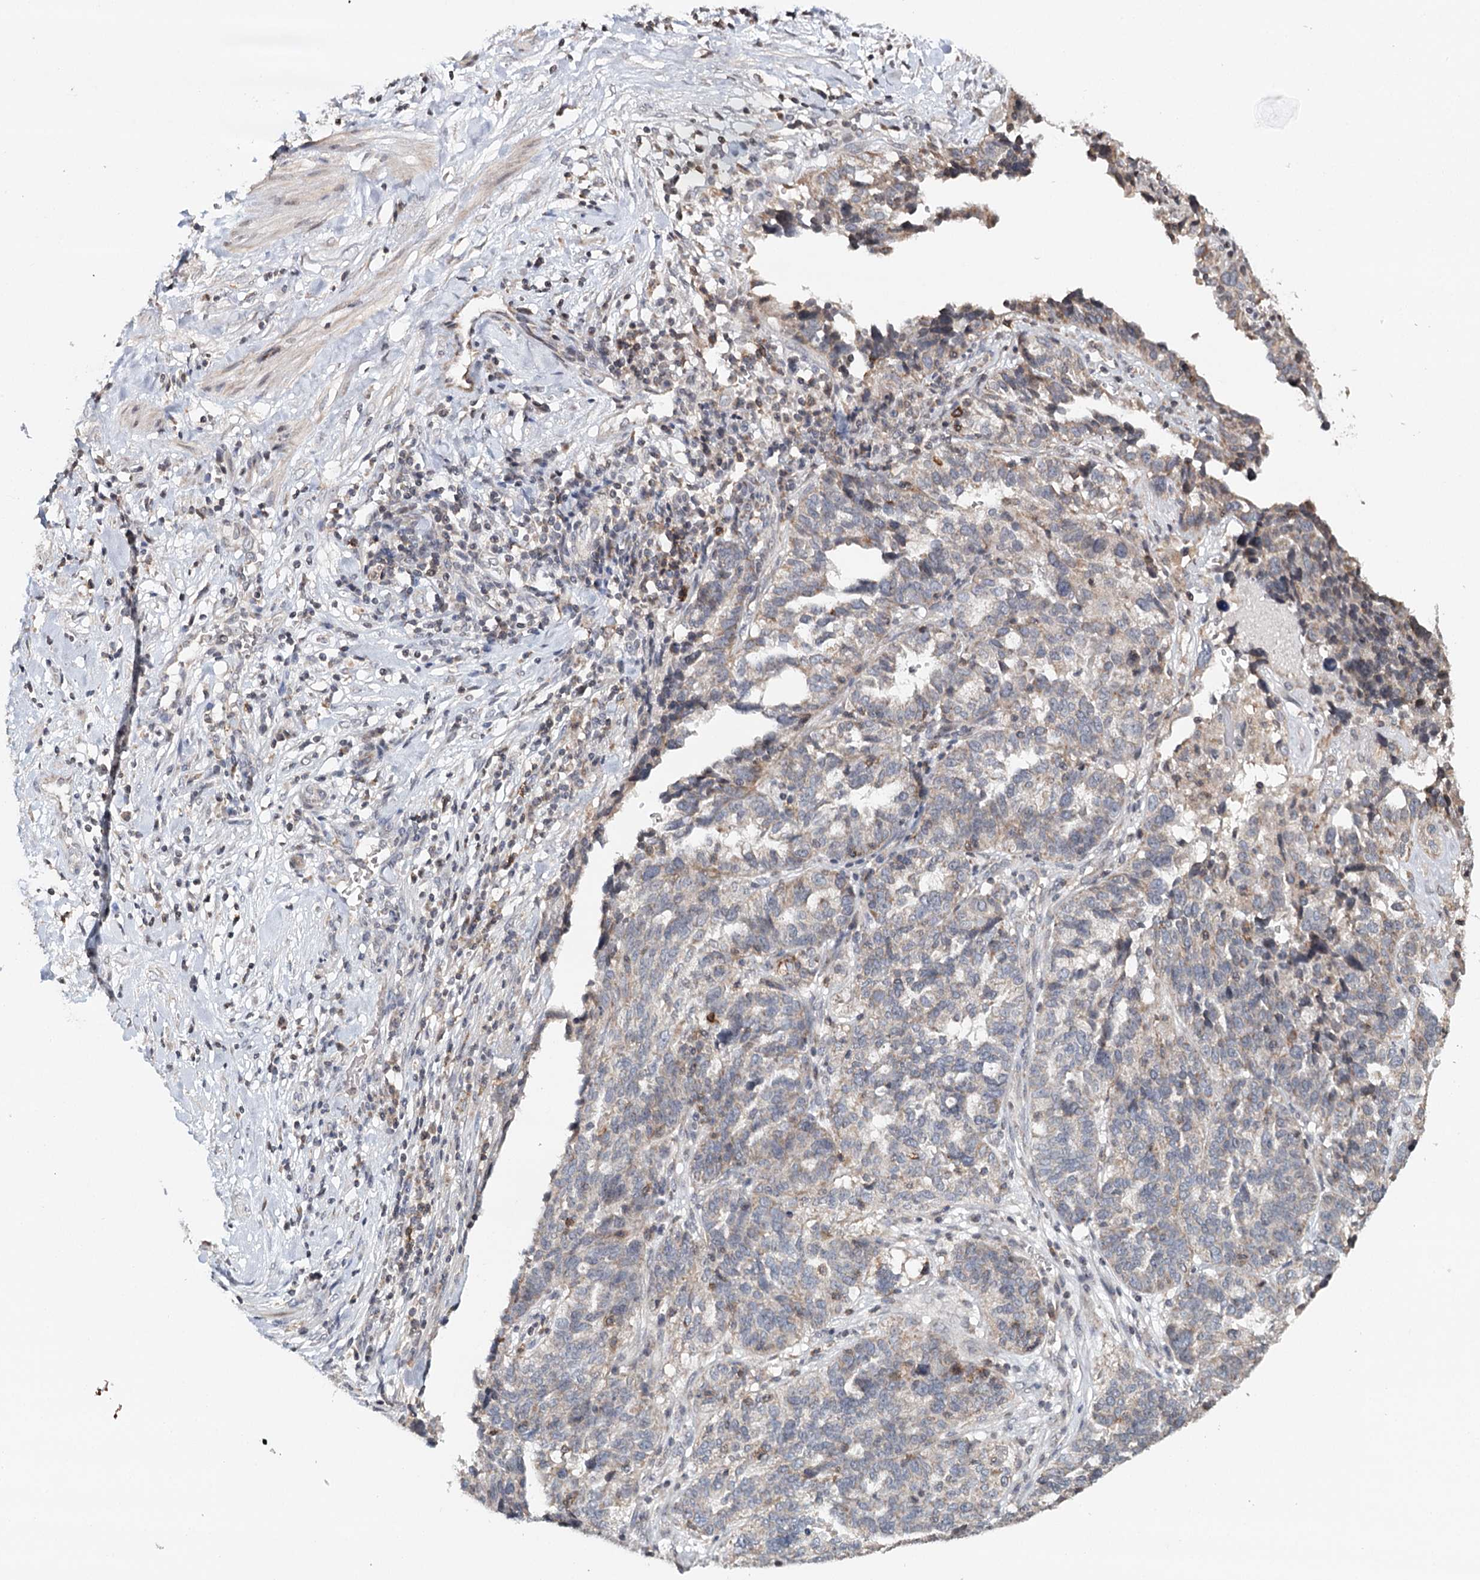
{"staining": {"intensity": "weak", "quantity": "<25%", "location": "cytoplasmic/membranous"}, "tissue": "ovarian cancer", "cell_type": "Tumor cells", "image_type": "cancer", "snomed": [{"axis": "morphology", "description": "Cystadenocarcinoma, serous, NOS"}, {"axis": "topography", "description": "Ovary"}], "caption": "IHC photomicrograph of neoplastic tissue: human ovarian cancer stained with DAB demonstrates no significant protein staining in tumor cells. (Stains: DAB IHC with hematoxylin counter stain, Microscopy: brightfield microscopy at high magnification).", "gene": "ICOS", "patient": {"sex": "female", "age": 59}}